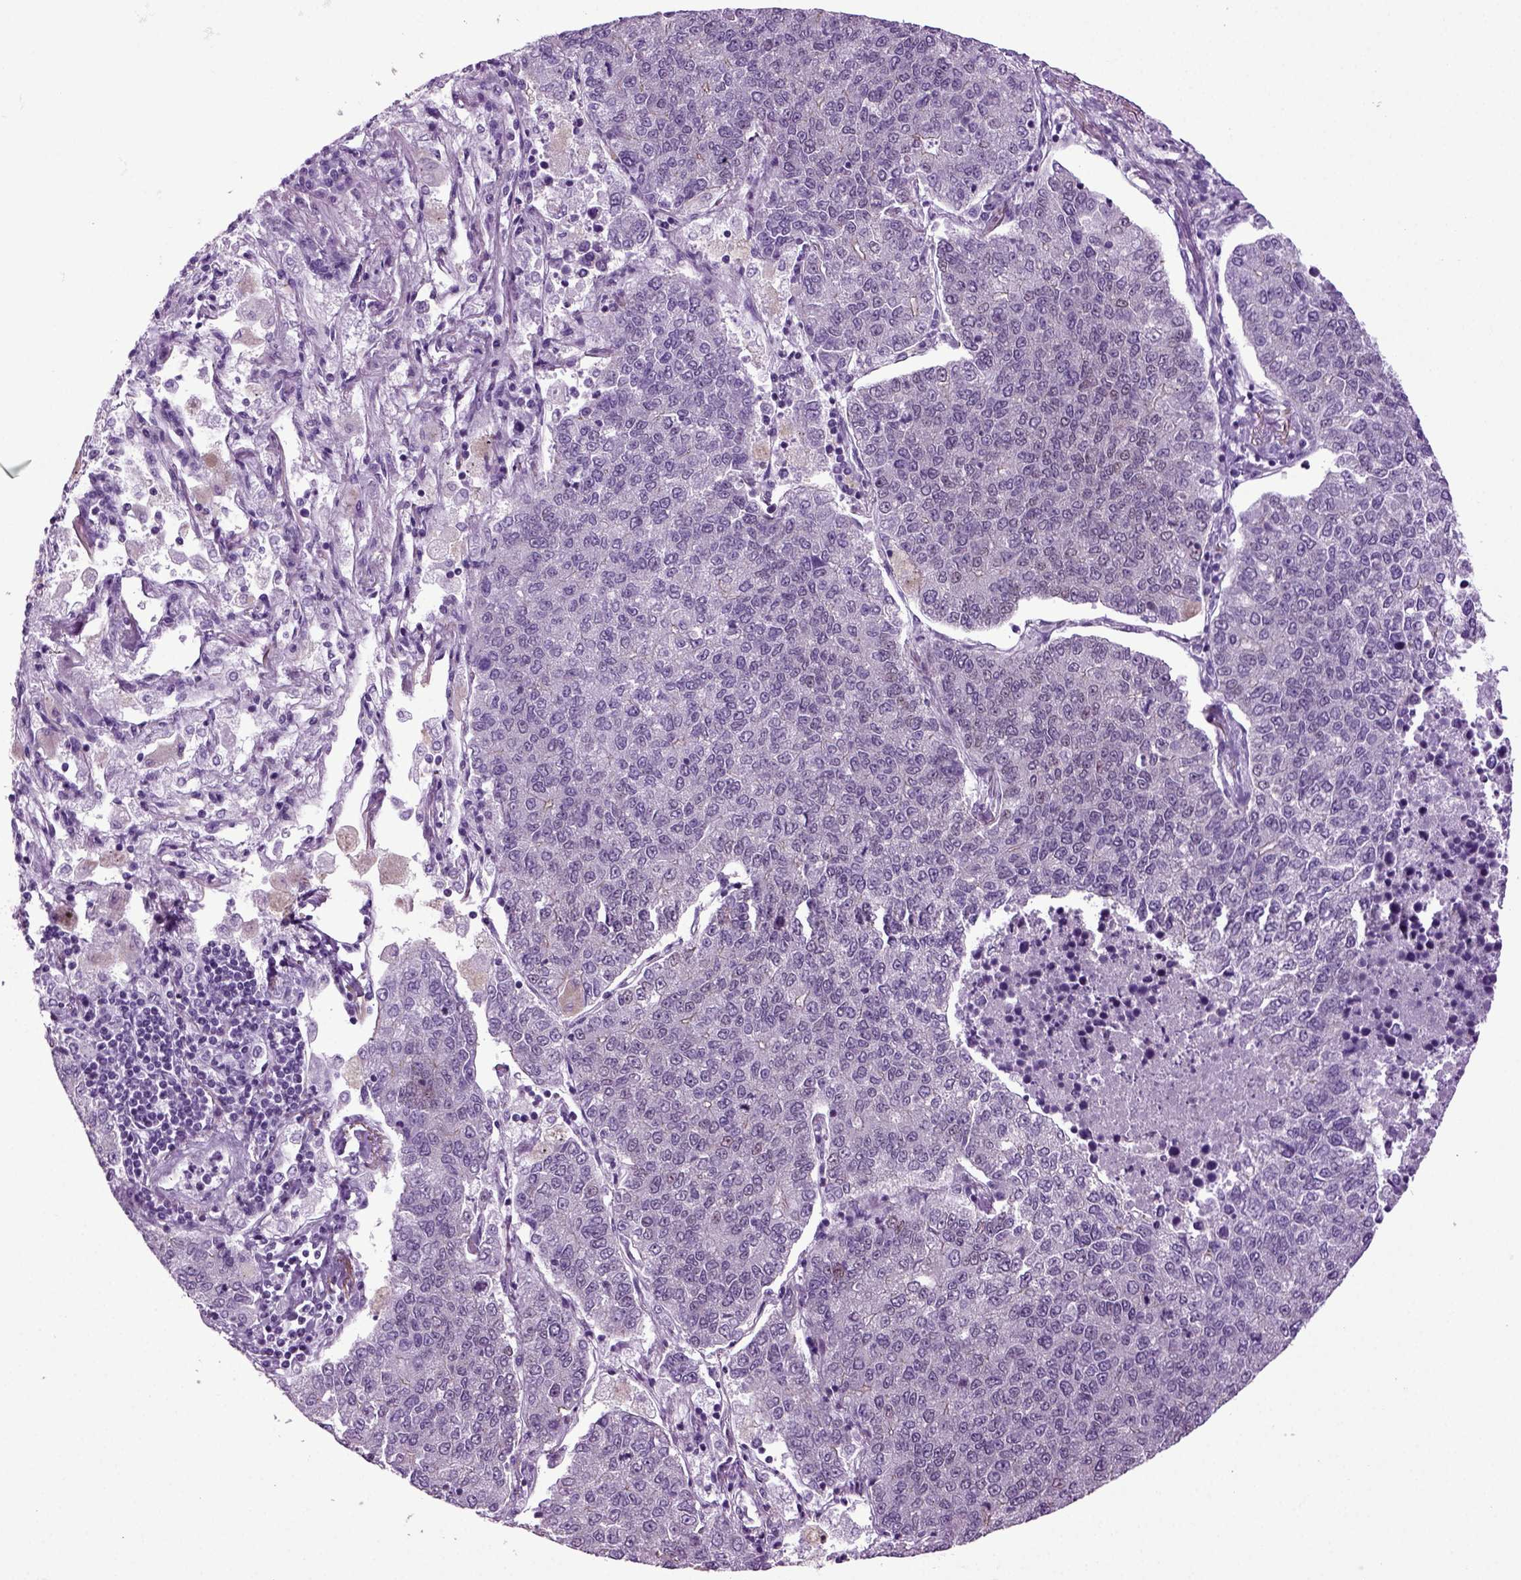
{"staining": {"intensity": "negative", "quantity": "none", "location": "none"}, "tissue": "lung cancer", "cell_type": "Tumor cells", "image_type": "cancer", "snomed": [{"axis": "morphology", "description": "Adenocarcinoma, NOS"}, {"axis": "topography", "description": "Lung"}], "caption": "This is an IHC image of adenocarcinoma (lung). There is no expression in tumor cells.", "gene": "RFX3", "patient": {"sex": "male", "age": 49}}